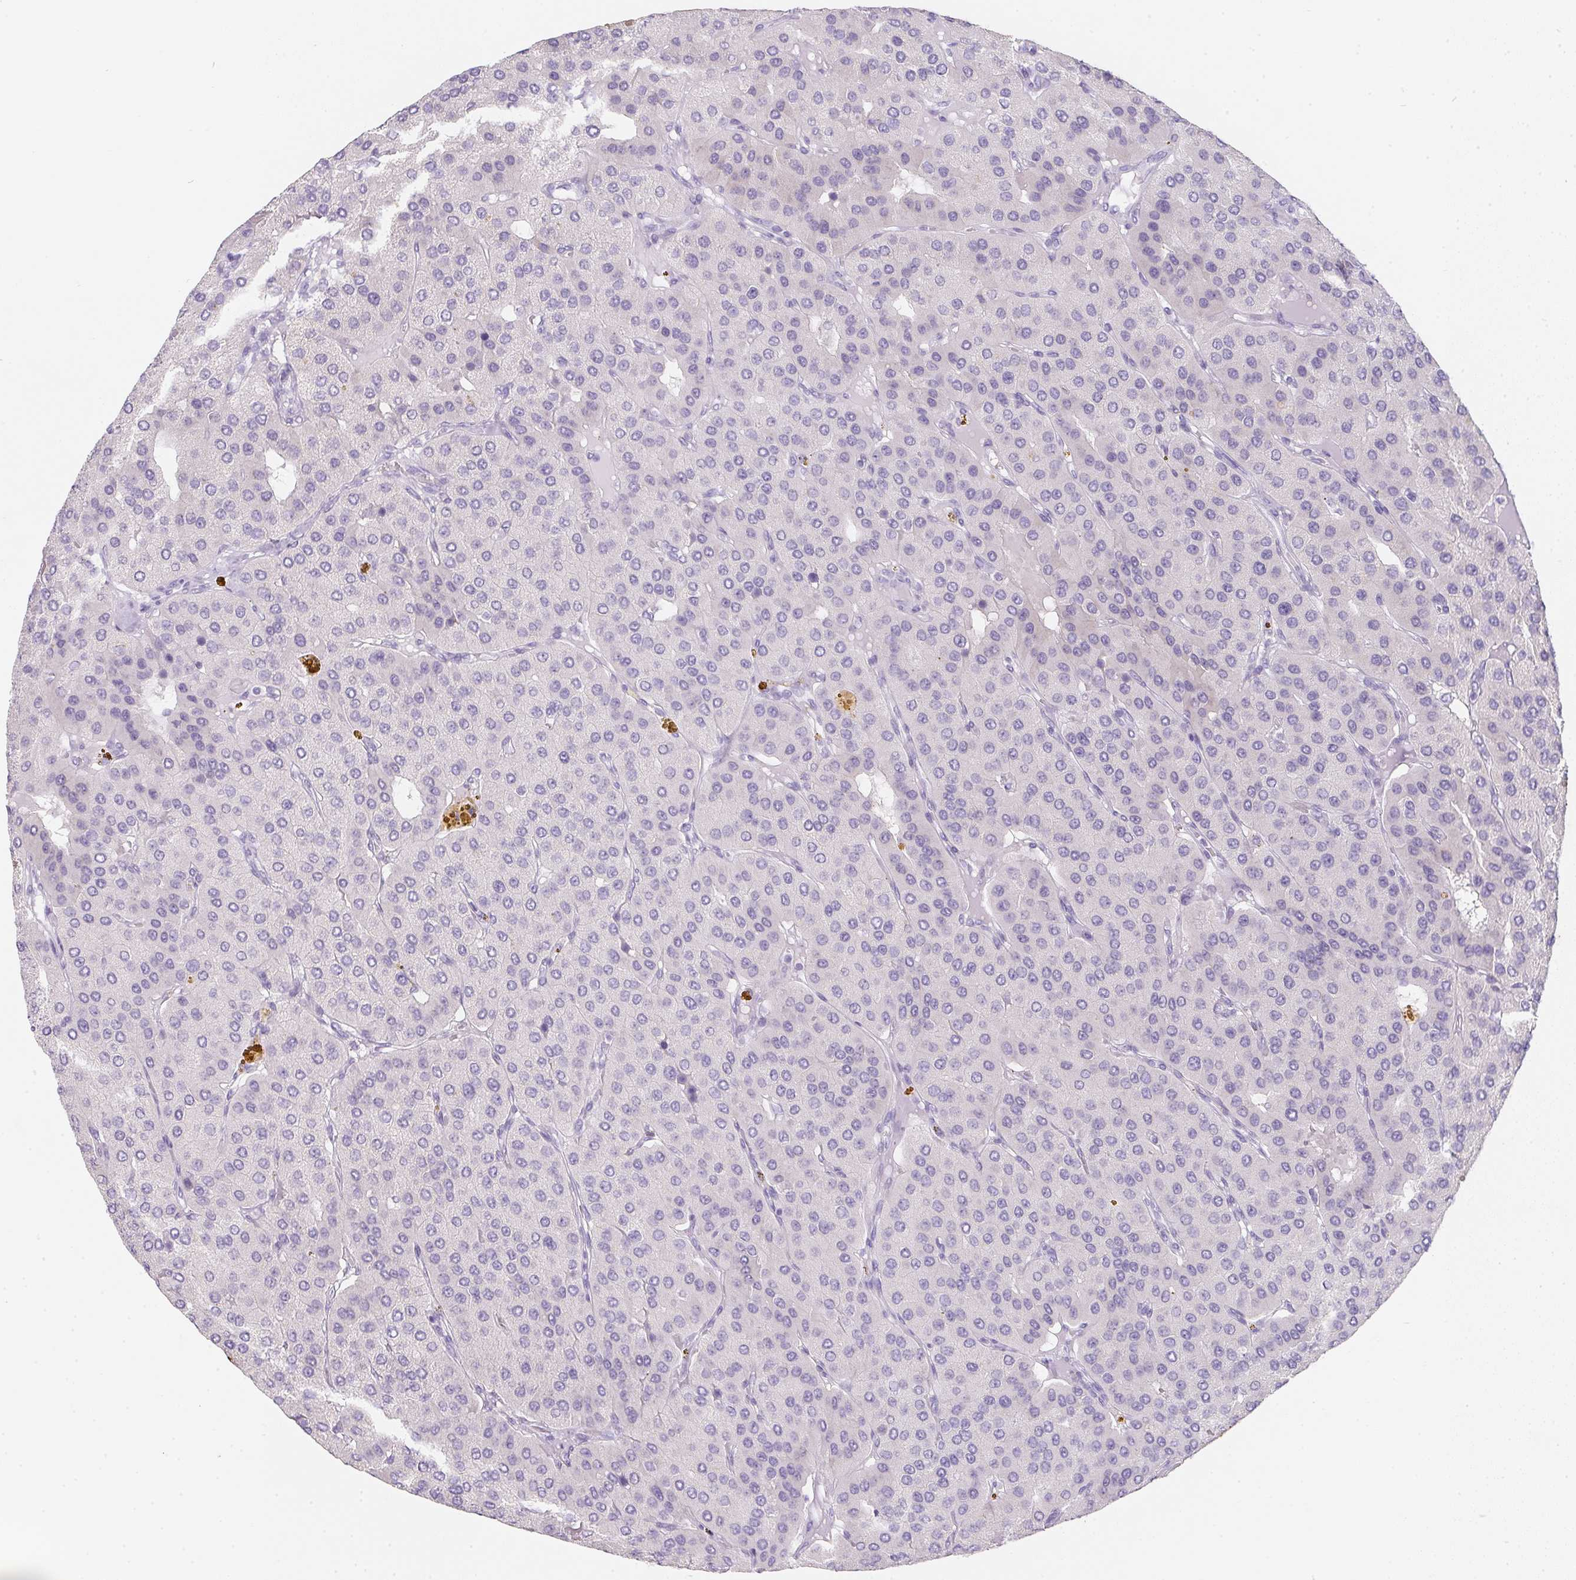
{"staining": {"intensity": "negative", "quantity": "none", "location": "none"}, "tissue": "parathyroid gland", "cell_type": "Glandular cells", "image_type": "normal", "snomed": [{"axis": "morphology", "description": "Normal tissue, NOS"}, {"axis": "morphology", "description": "Adenoma, NOS"}, {"axis": "topography", "description": "Parathyroid gland"}], "caption": "Immunohistochemistry of unremarkable parathyroid gland reveals no positivity in glandular cells.", "gene": "DCD", "patient": {"sex": "female", "age": 86}}